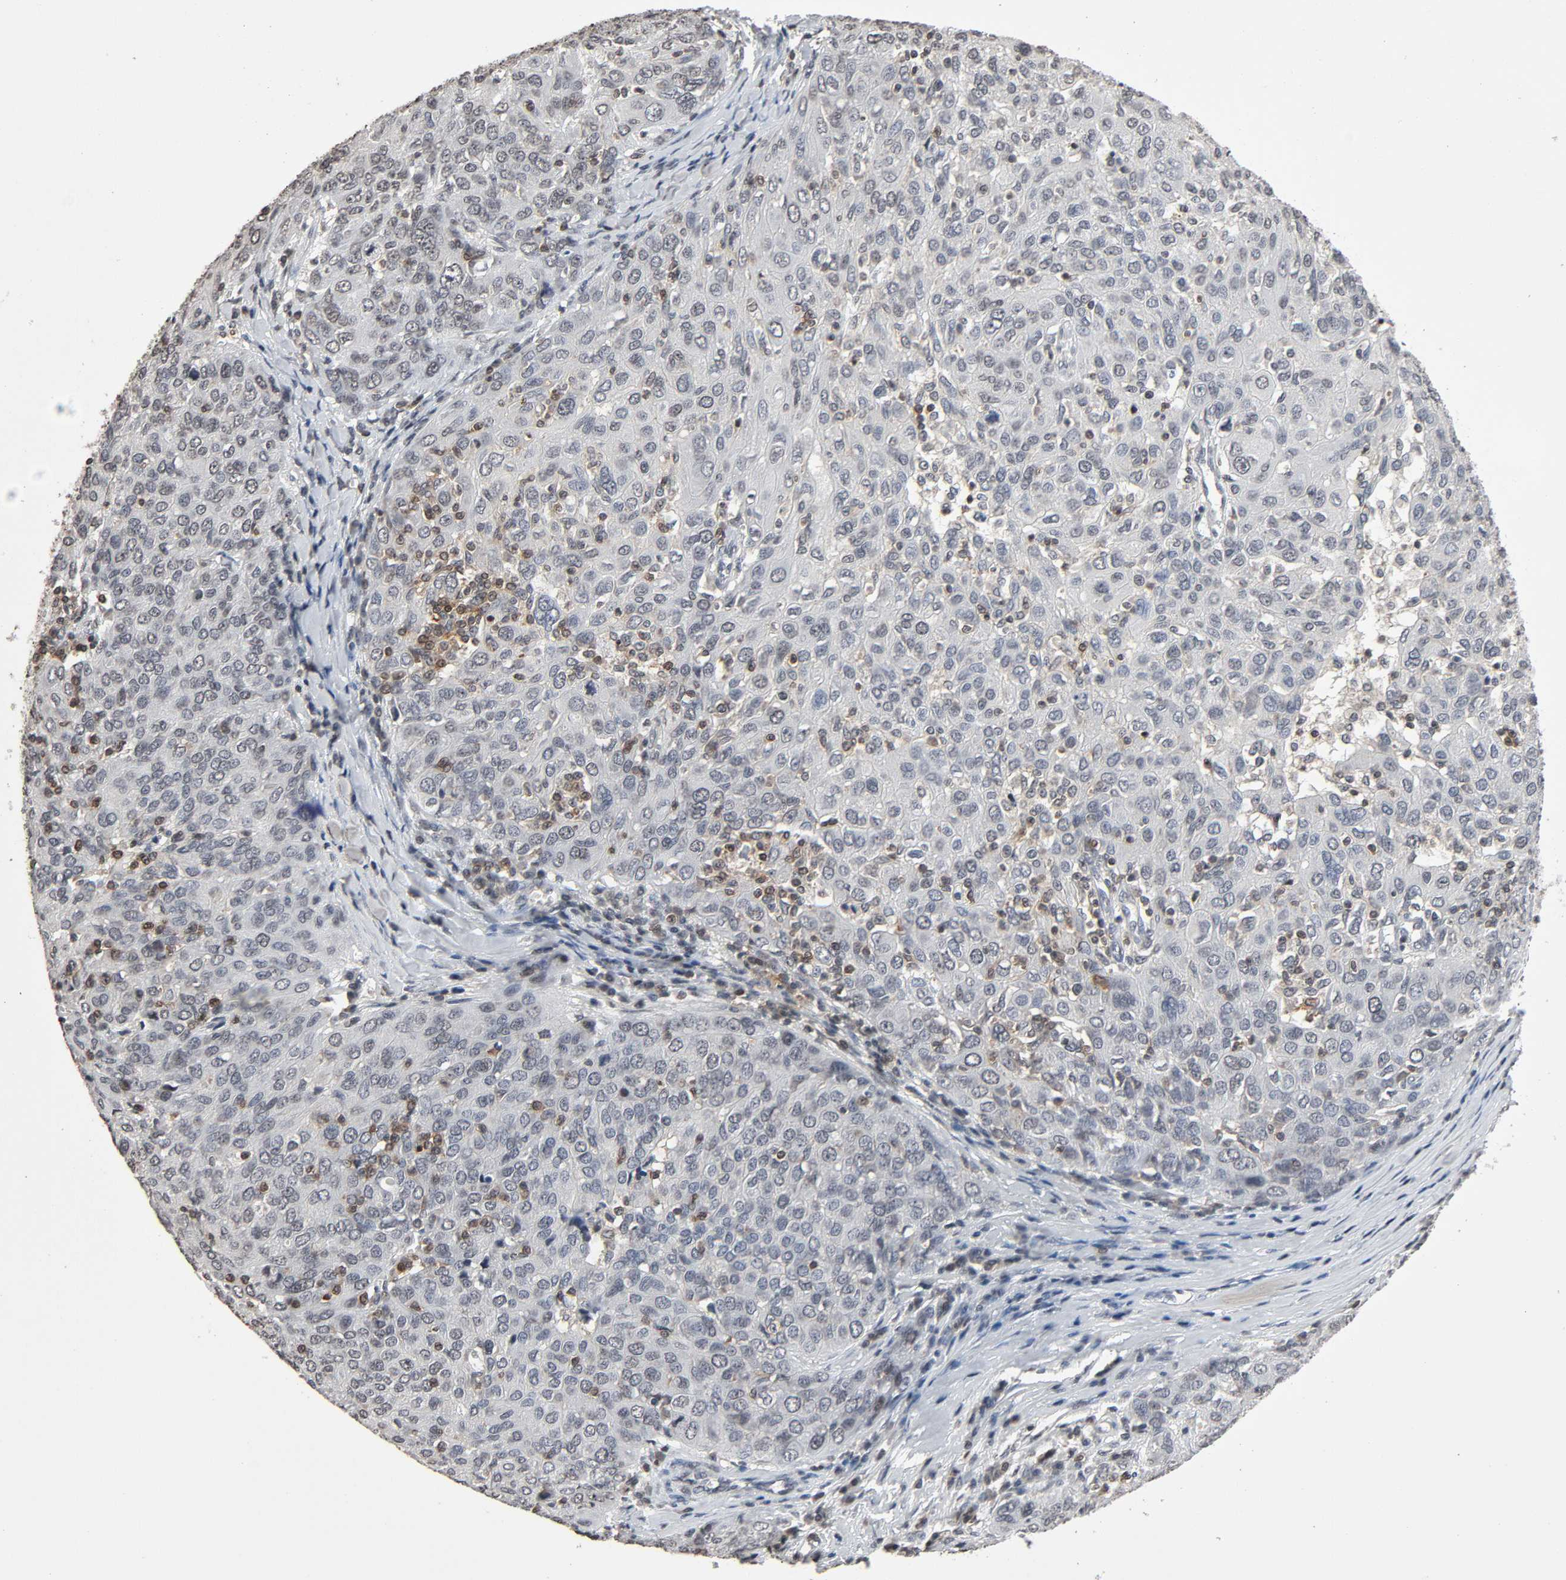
{"staining": {"intensity": "negative", "quantity": "none", "location": "none"}, "tissue": "ovarian cancer", "cell_type": "Tumor cells", "image_type": "cancer", "snomed": [{"axis": "morphology", "description": "Carcinoma, endometroid"}, {"axis": "topography", "description": "Ovary"}], "caption": "Image shows no protein expression in tumor cells of ovarian cancer (endometroid carcinoma) tissue. The staining was performed using DAB (3,3'-diaminobenzidine) to visualize the protein expression in brown, while the nuclei were stained in blue with hematoxylin (Magnification: 20x).", "gene": "STK4", "patient": {"sex": "female", "age": 50}}